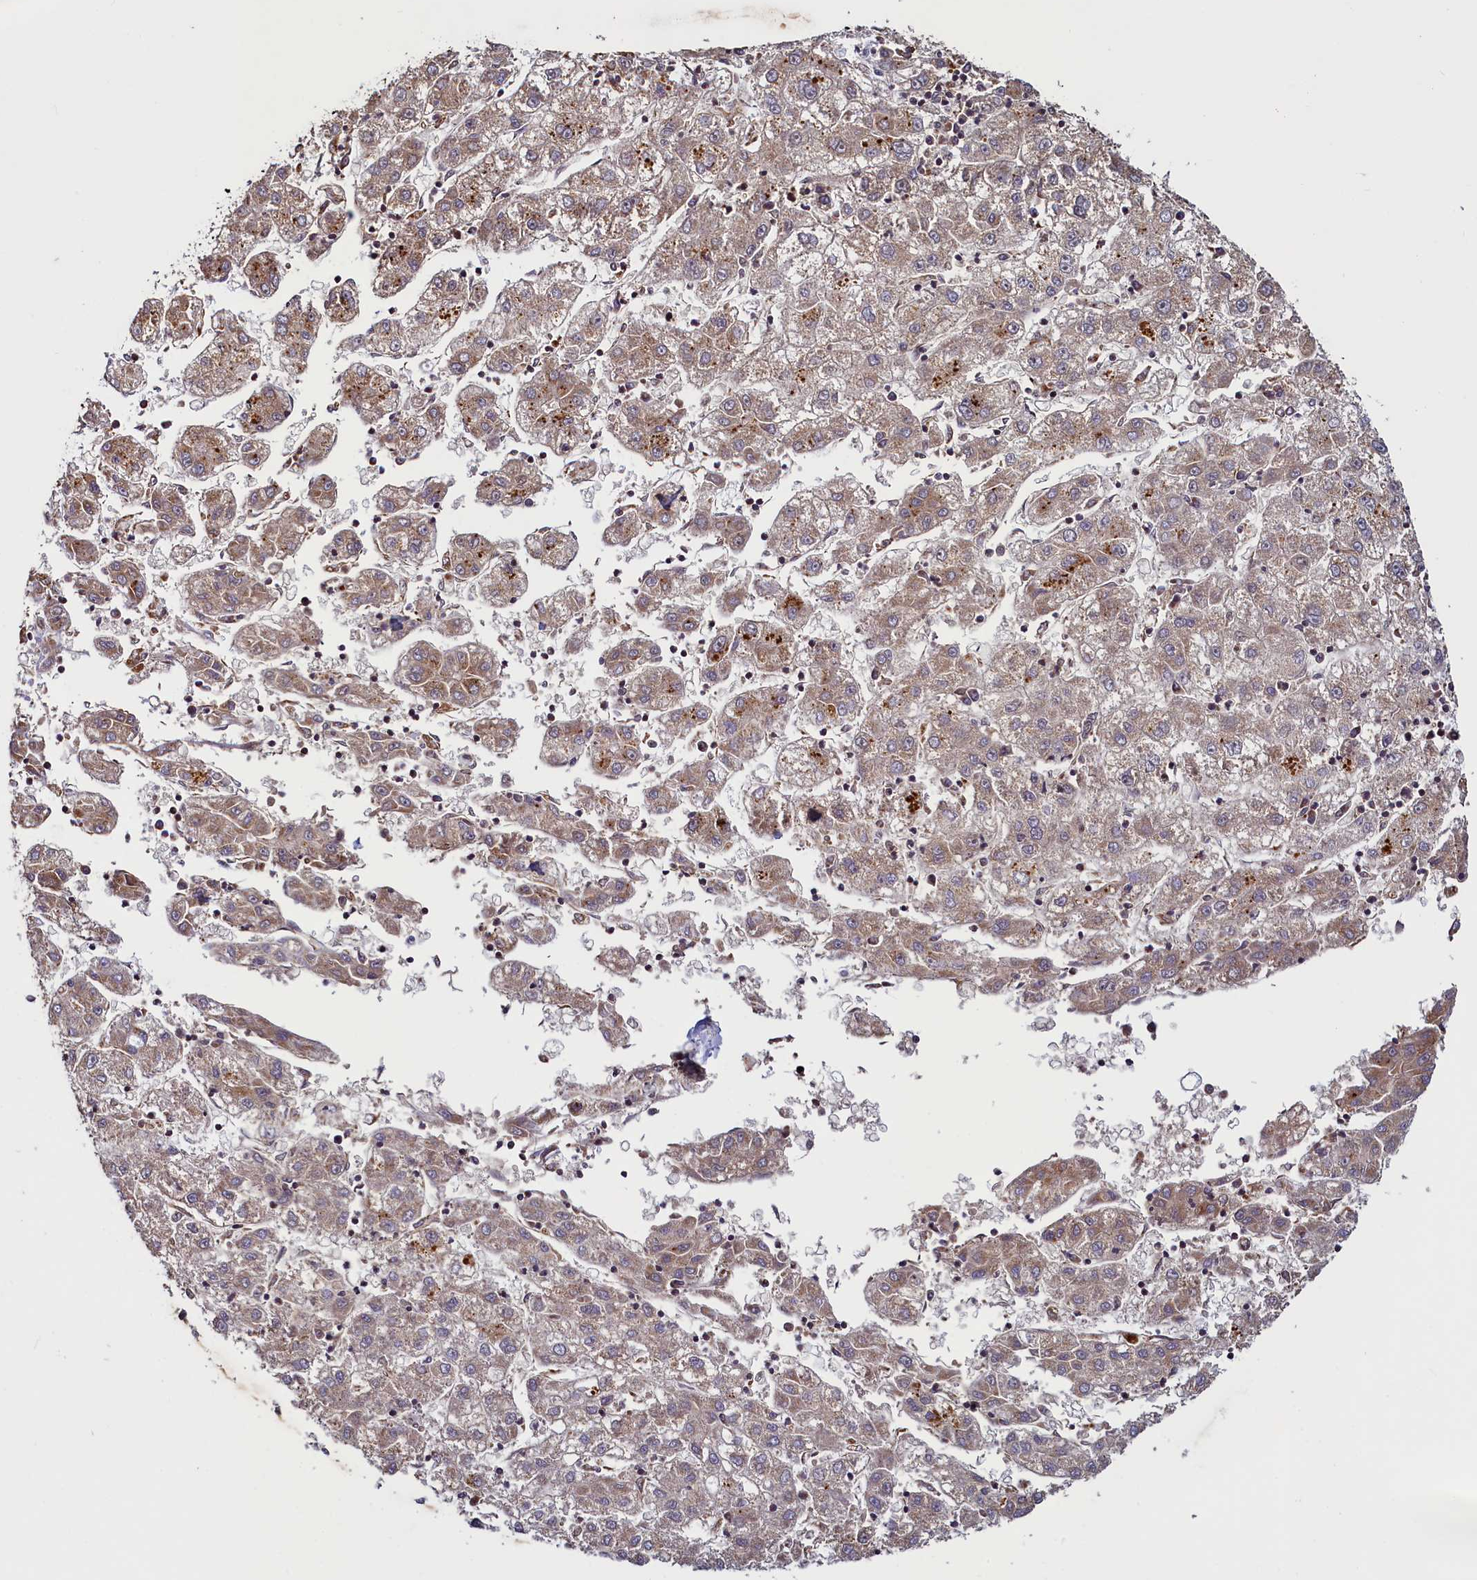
{"staining": {"intensity": "moderate", "quantity": "<25%", "location": "cytoplasmic/membranous"}, "tissue": "liver cancer", "cell_type": "Tumor cells", "image_type": "cancer", "snomed": [{"axis": "morphology", "description": "Carcinoma, Hepatocellular, NOS"}, {"axis": "topography", "description": "Liver"}], "caption": "There is low levels of moderate cytoplasmic/membranous staining in tumor cells of hepatocellular carcinoma (liver), as demonstrated by immunohistochemical staining (brown color).", "gene": "ZNF577", "patient": {"sex": "male", "age": 72}}